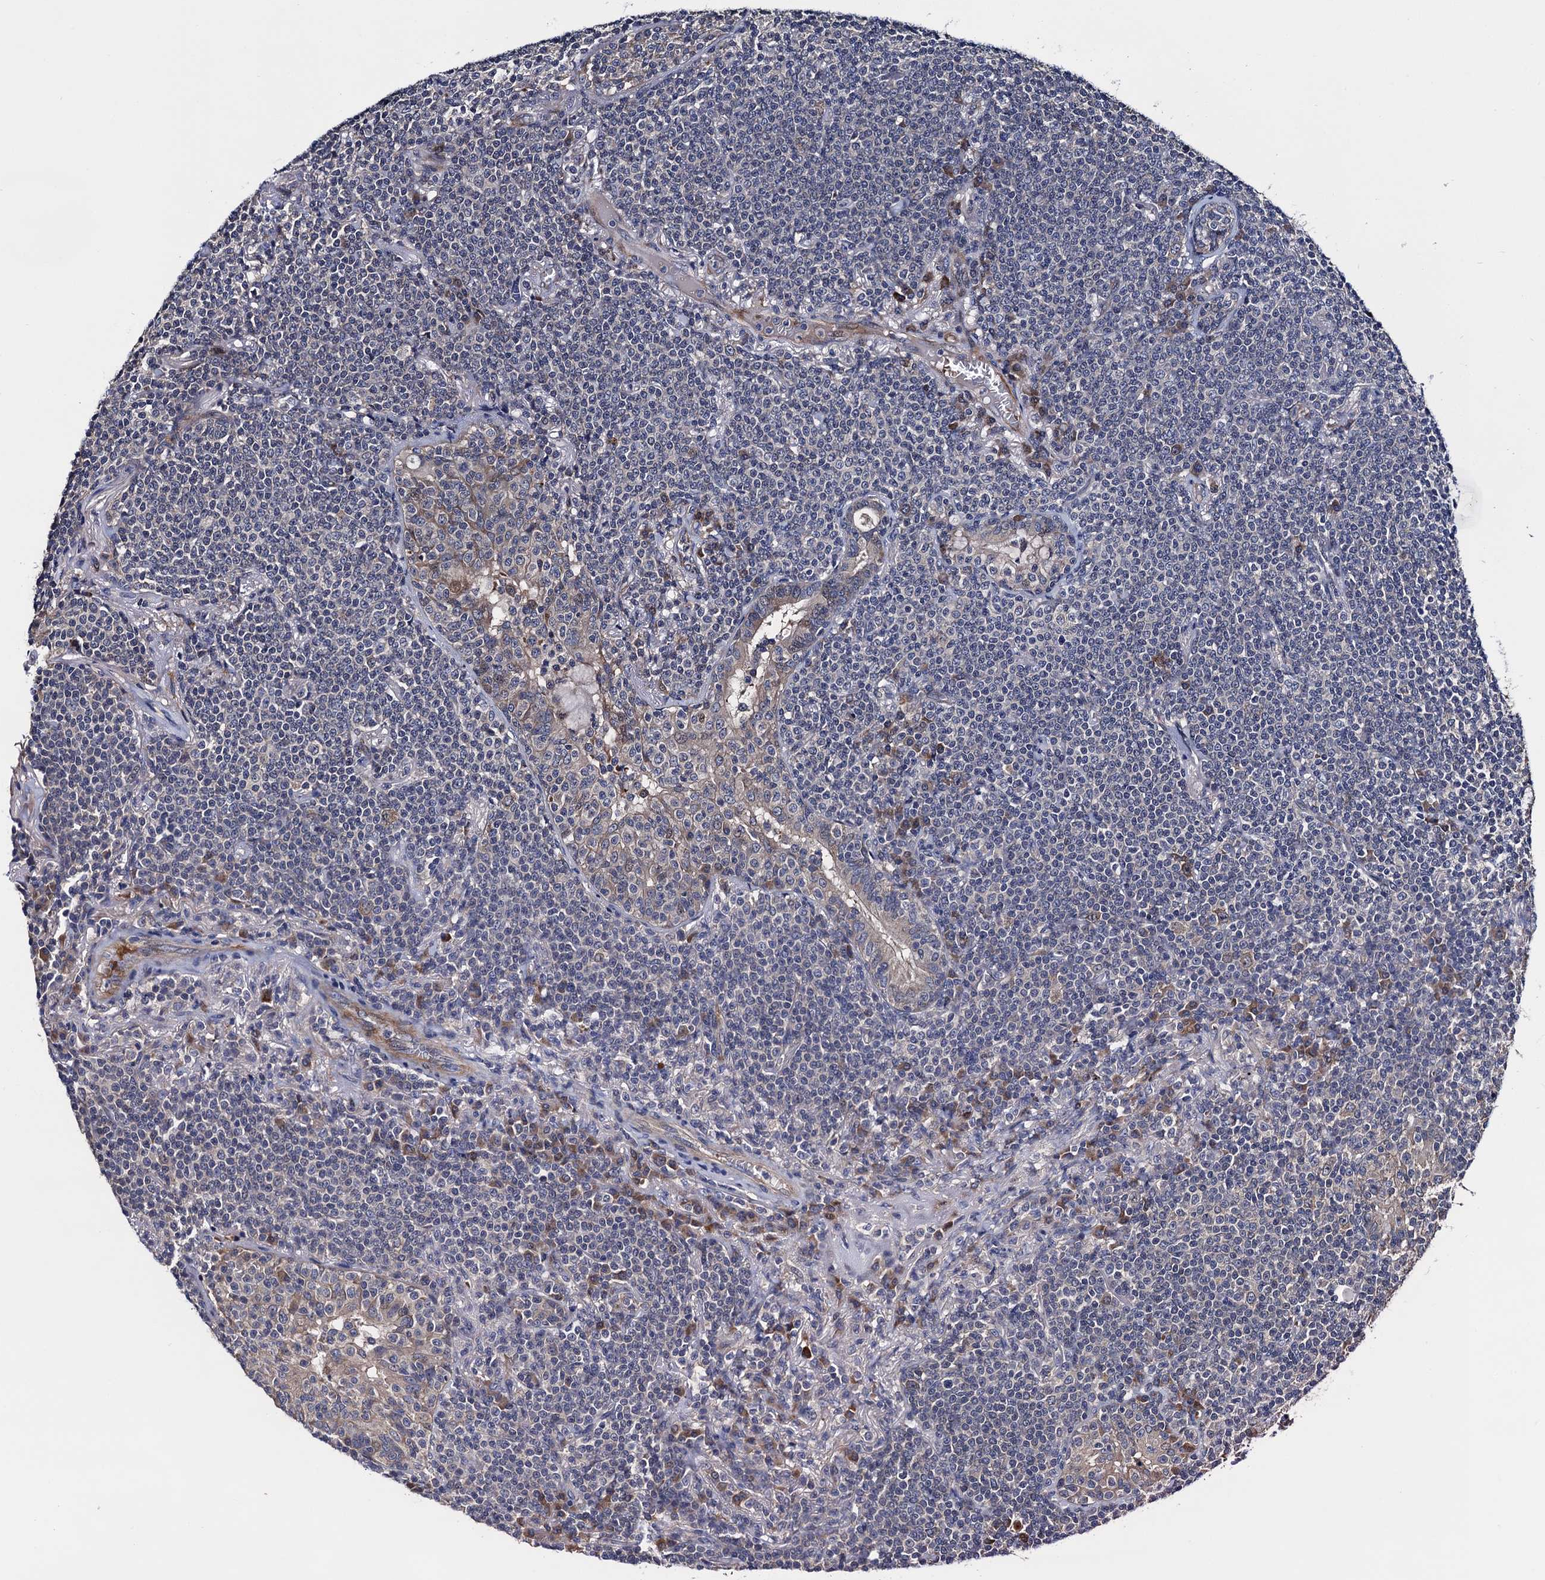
{"staining": {"intensity": "negative", "quantity": "none", "location": "none"}, "tissue": "lymphoma", "cell_type": "Tumor cells", "image_type": "cancer", "snomed": [{"axis": "morphology", "description": "Malignant lymphoma, non-Hodgkin's type, Low grade"}, {"axis": "topography", "description": "Lung"}], "caption": "There is no significant positivity in tumor cells of lymphoma. Nuclei are stained in blue.", "gene": "TRMT112", "patient": {"sex": "female", "age": 71}}